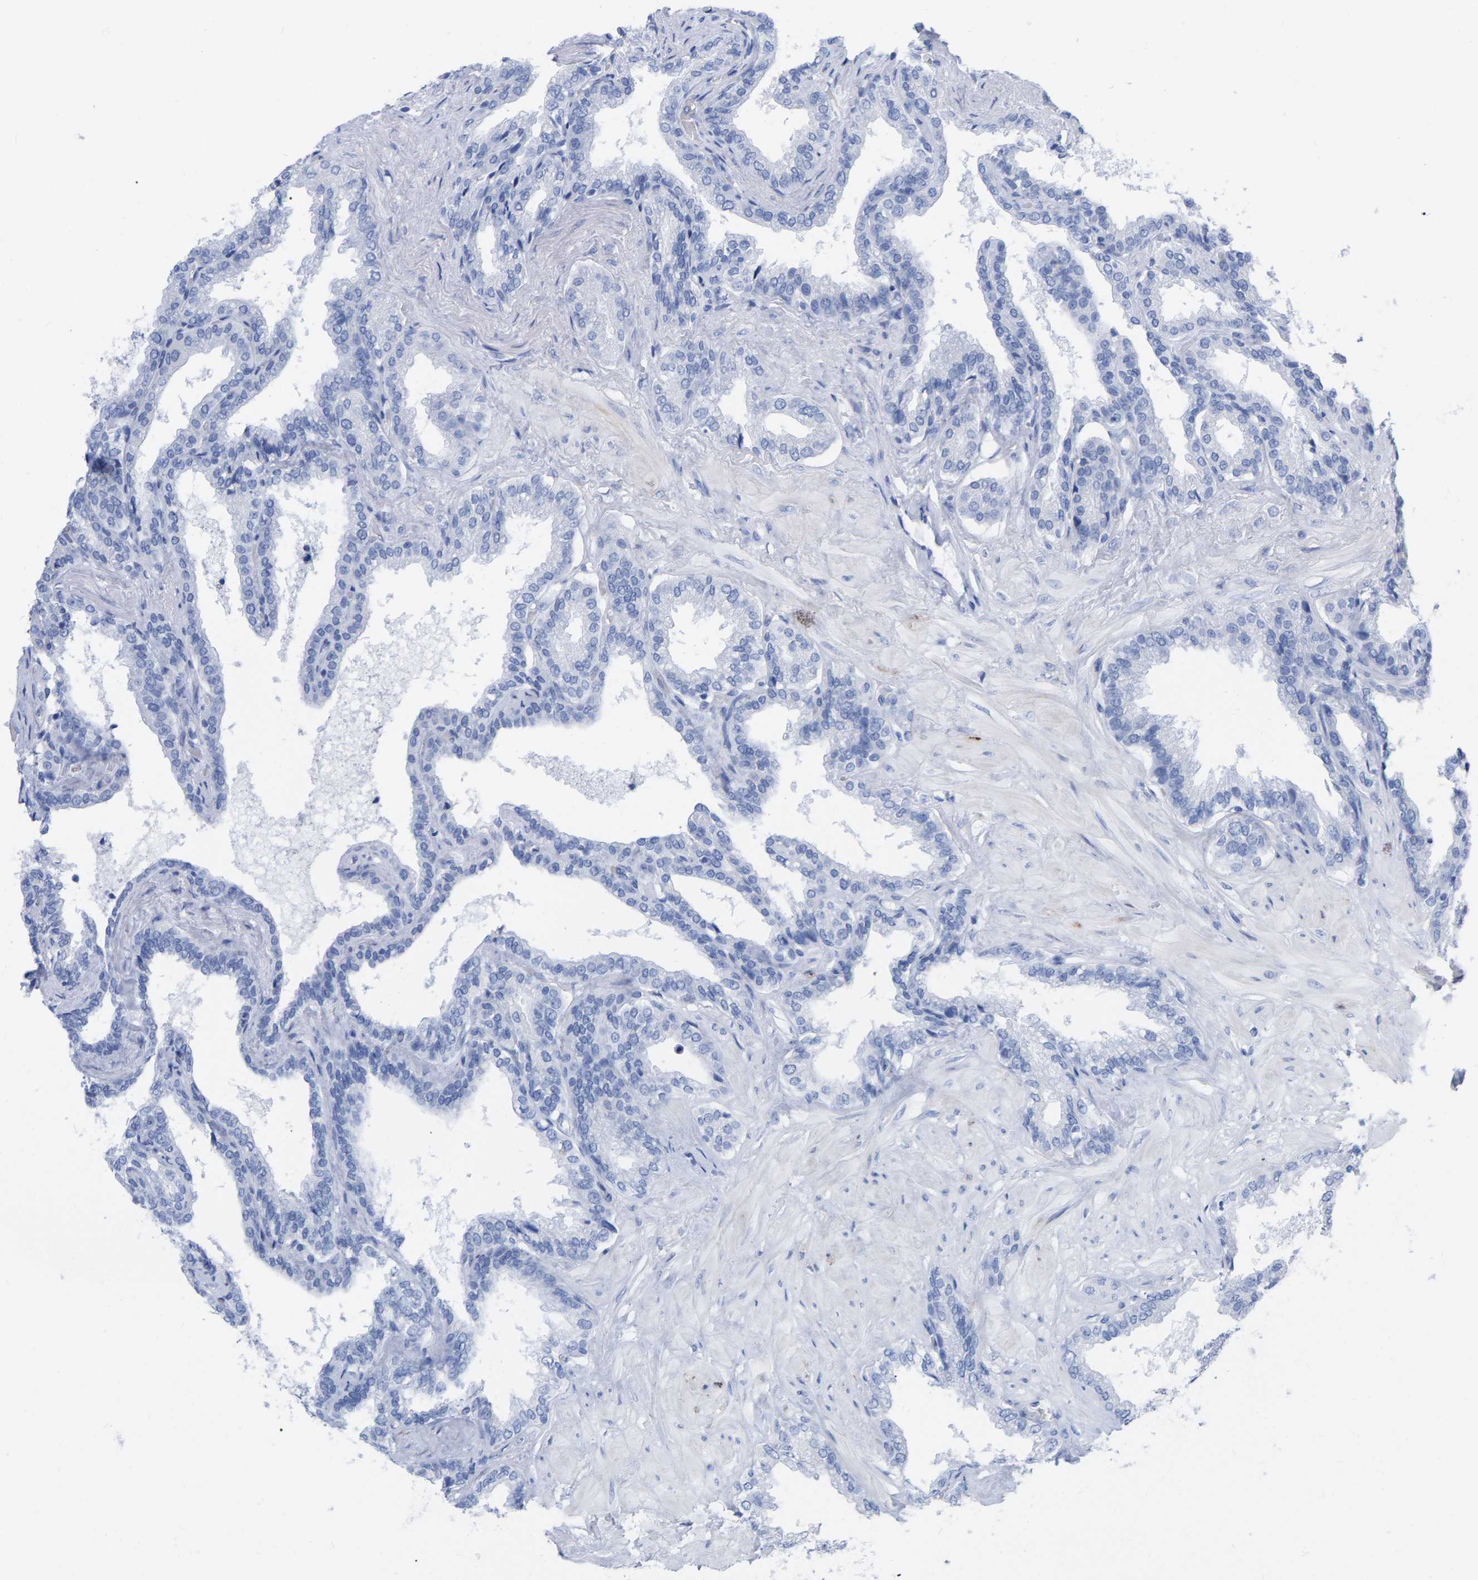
{"staining": {"intensity": "negative", "quantity": "none", "location": "none"}, "tissue": "seminal vesicle", "cell_type": "Glandular cells", "image_type": "normal", "snomed": [{"axis": "morphology", "description": "Normal tissue, NOS"}, {"axis": "topography", "description": "Seminal veicle"}], "caption": "Immunohistochemistry (IHC) histopathology image of normal human seminal vesicle stained for a protein (brown), which exhibits no staining in glandular cells.", "gene": "HAPLN1", "patient": {"sex": "male", "age": 46}}